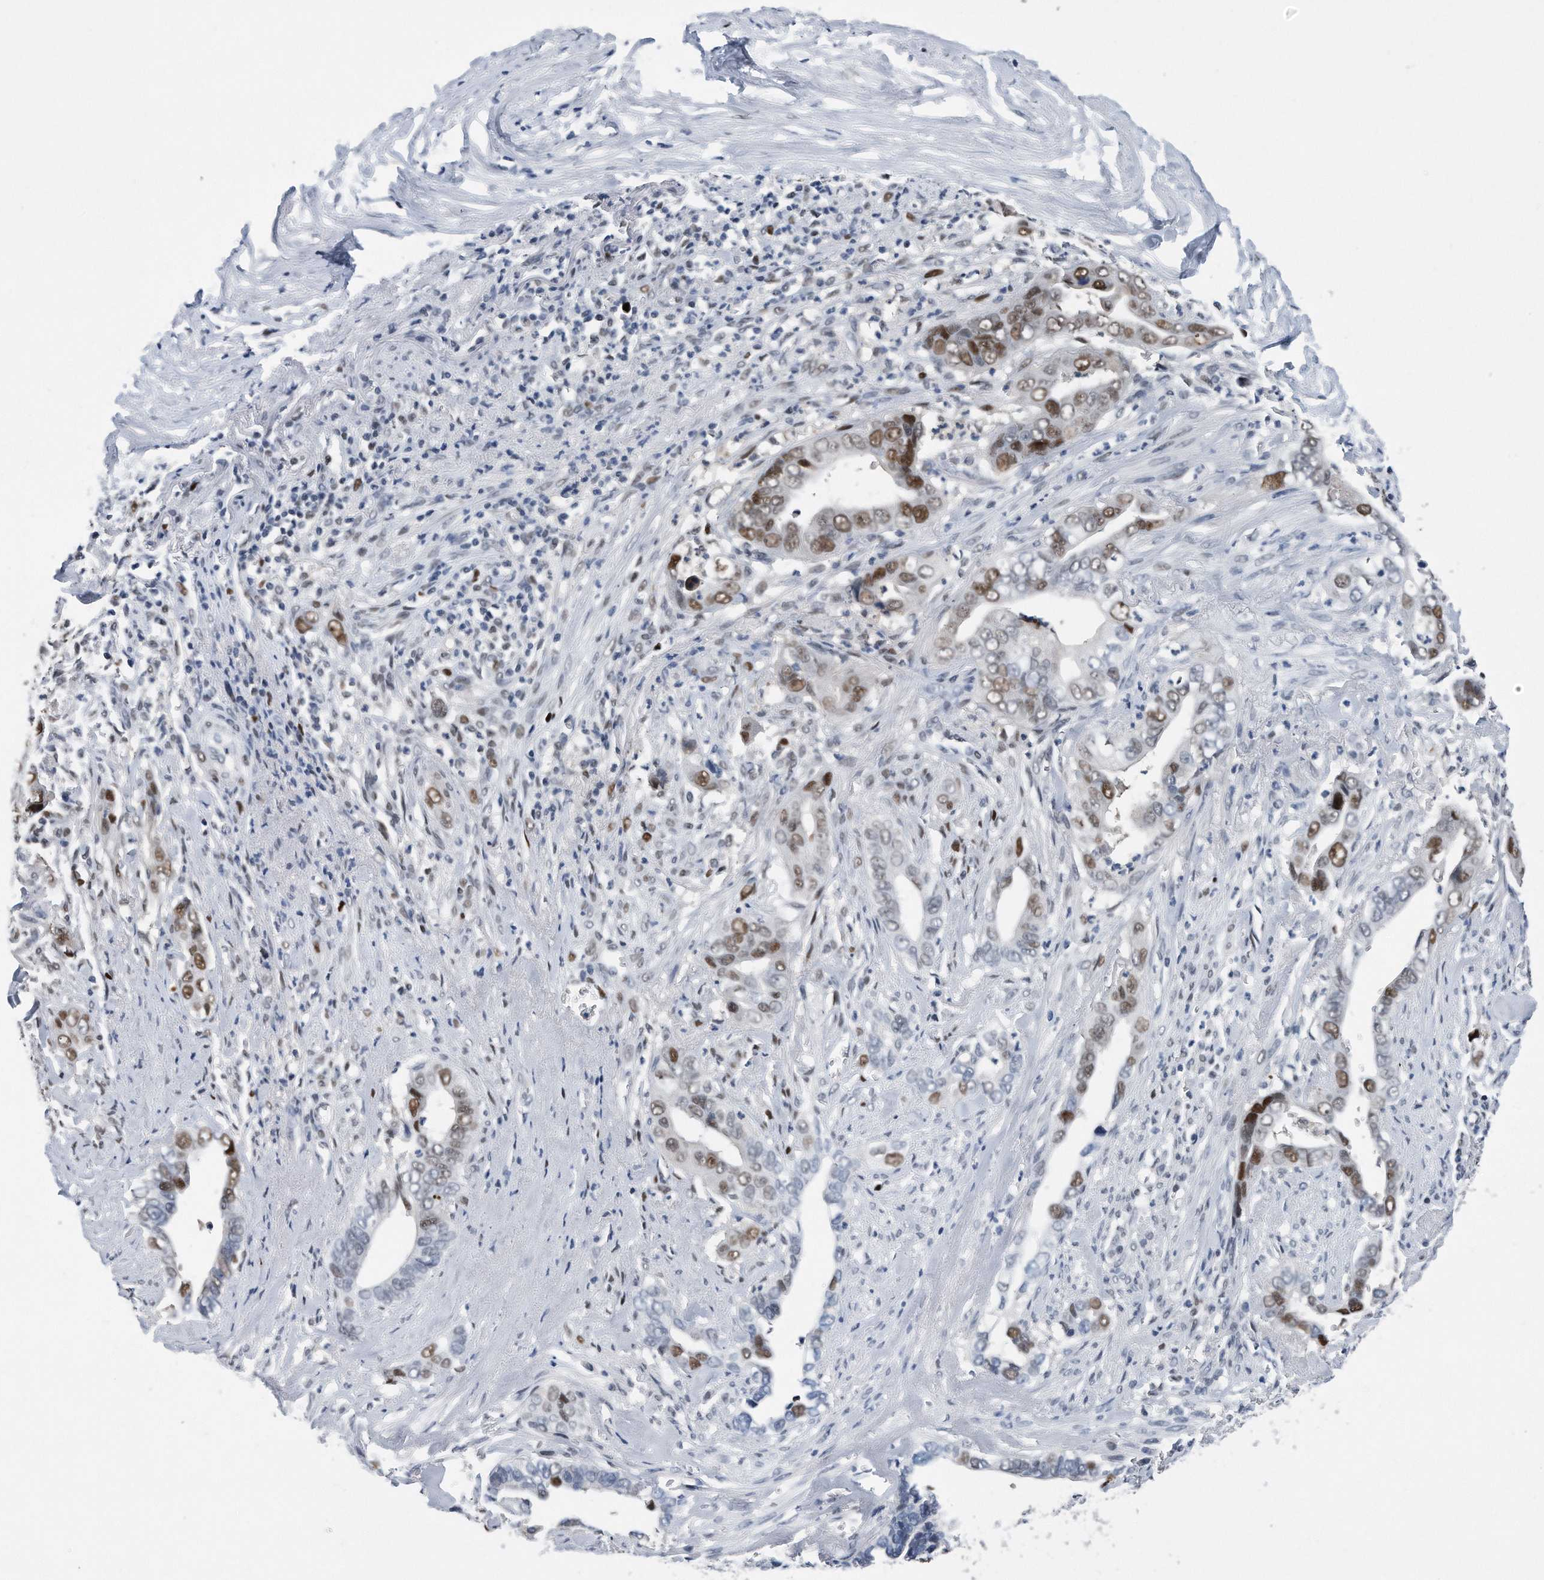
{"staining": {"intensity": "moderate", "quantity": ">75%", "location": "nuclear"}, "tissue": "liver cancer", "cell_type": "Tumor cells", "image_type": "cancer", "snomed": [{"axis": "morphology", "description": "Cholangiocarcinoma"}, {"axis": "topography", "description": "Liver"}], "caption": "Immunohistochemical staining of human liver cancer shows moderate nuclear protein positivity in approximately >75% of tumor cells.", "gene": "PCNA", "patient": {"sex": "female", "age": 79}}